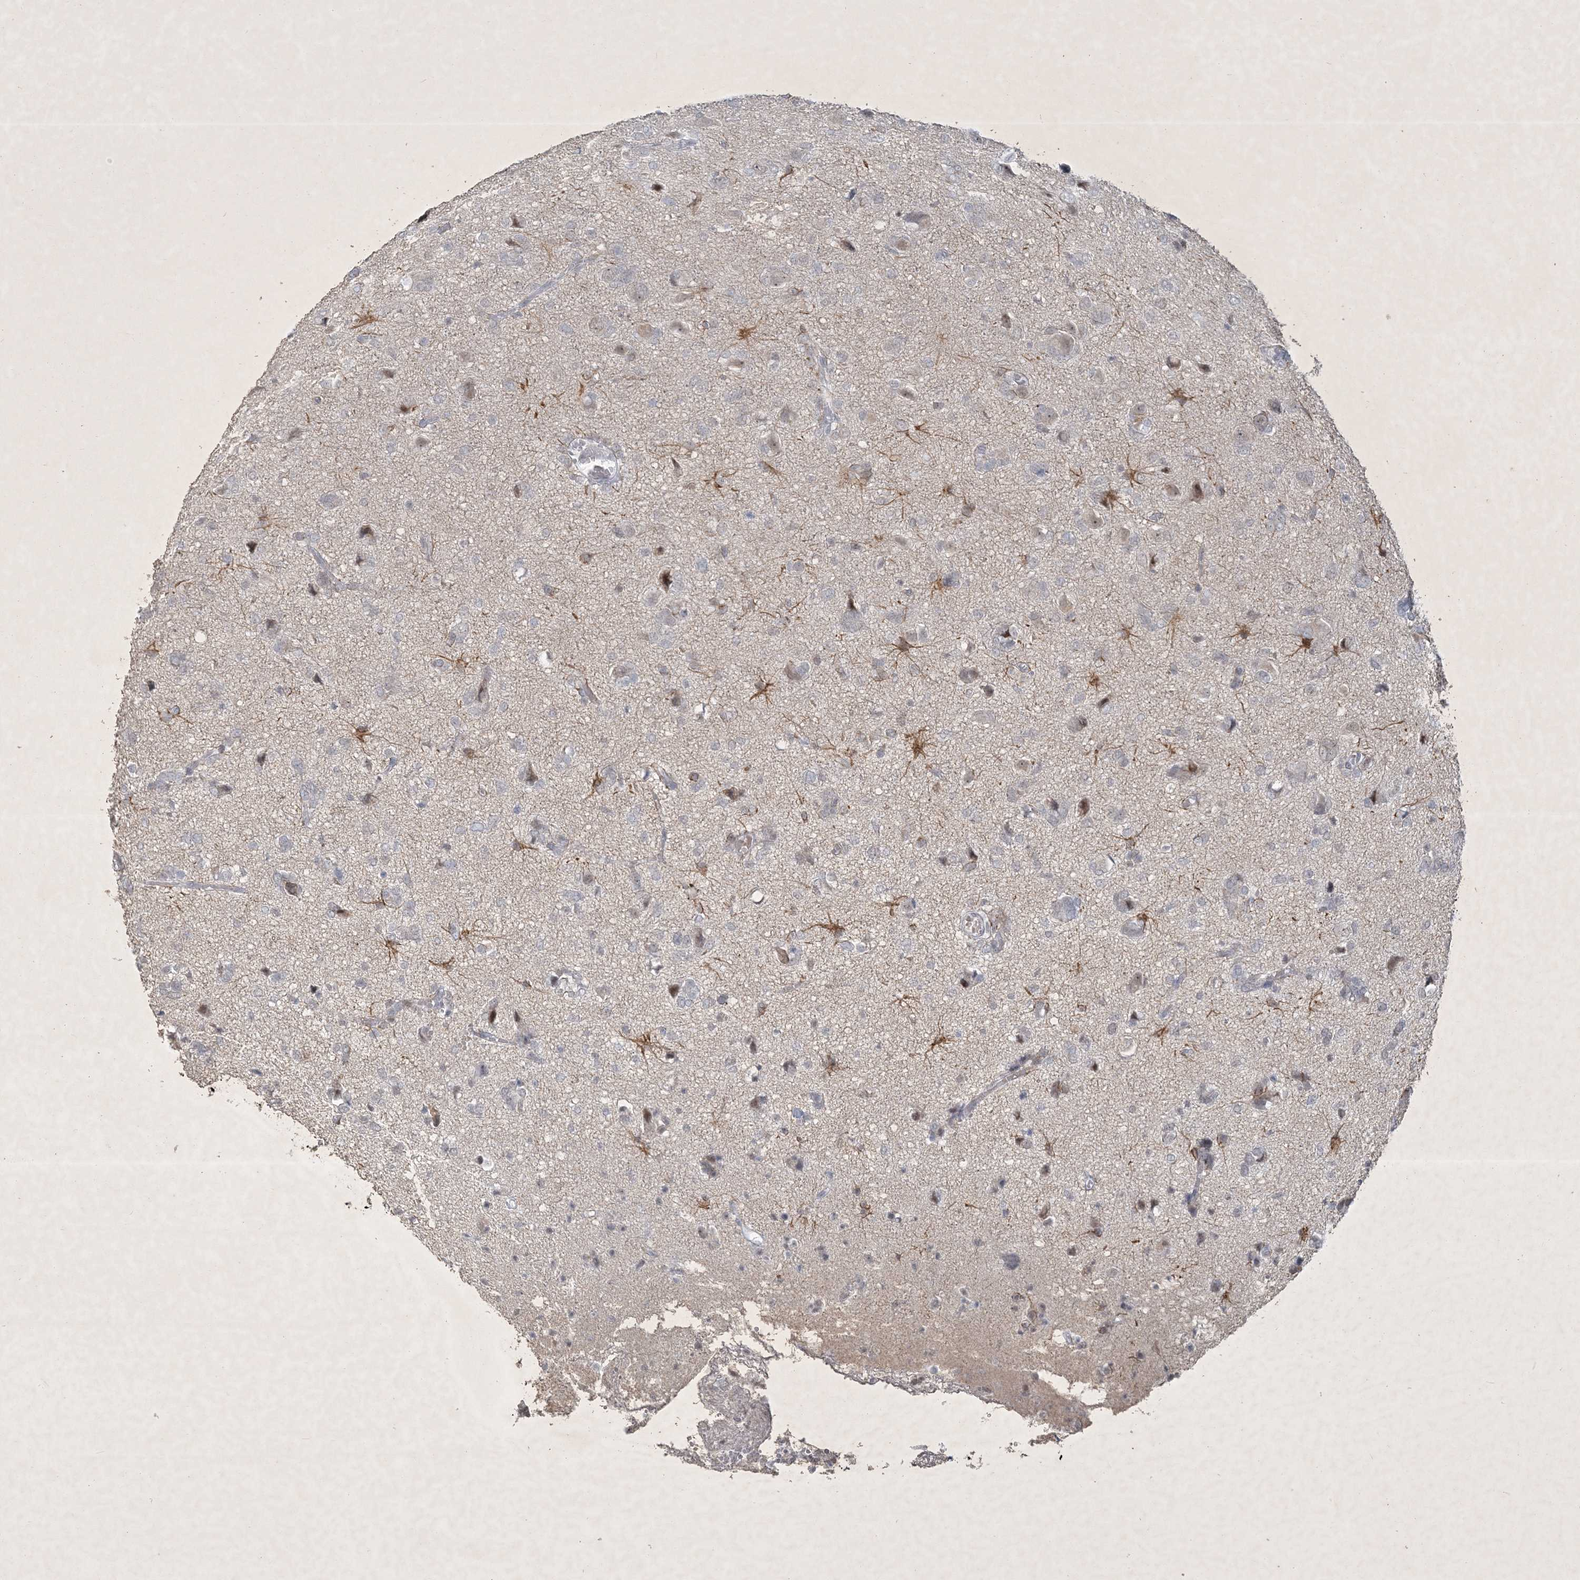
{"staining": {"intensity": "negative", "quantity": "none", "location": "none"}, "tissue": "glioma", "cell_type": "Tumor cells", "image_type": "cancer", "snomed": [{"axis": "morphology", "description": "Glioma, malignant, High grade"}, {"axis": "topography", "description": "Brain"}], "caption": "Tumor cells show no significant protein positivity in malignant glioma (high-grade).", "gene": "ZBTB9", "patient": {"sex": "female", "age": 59}}